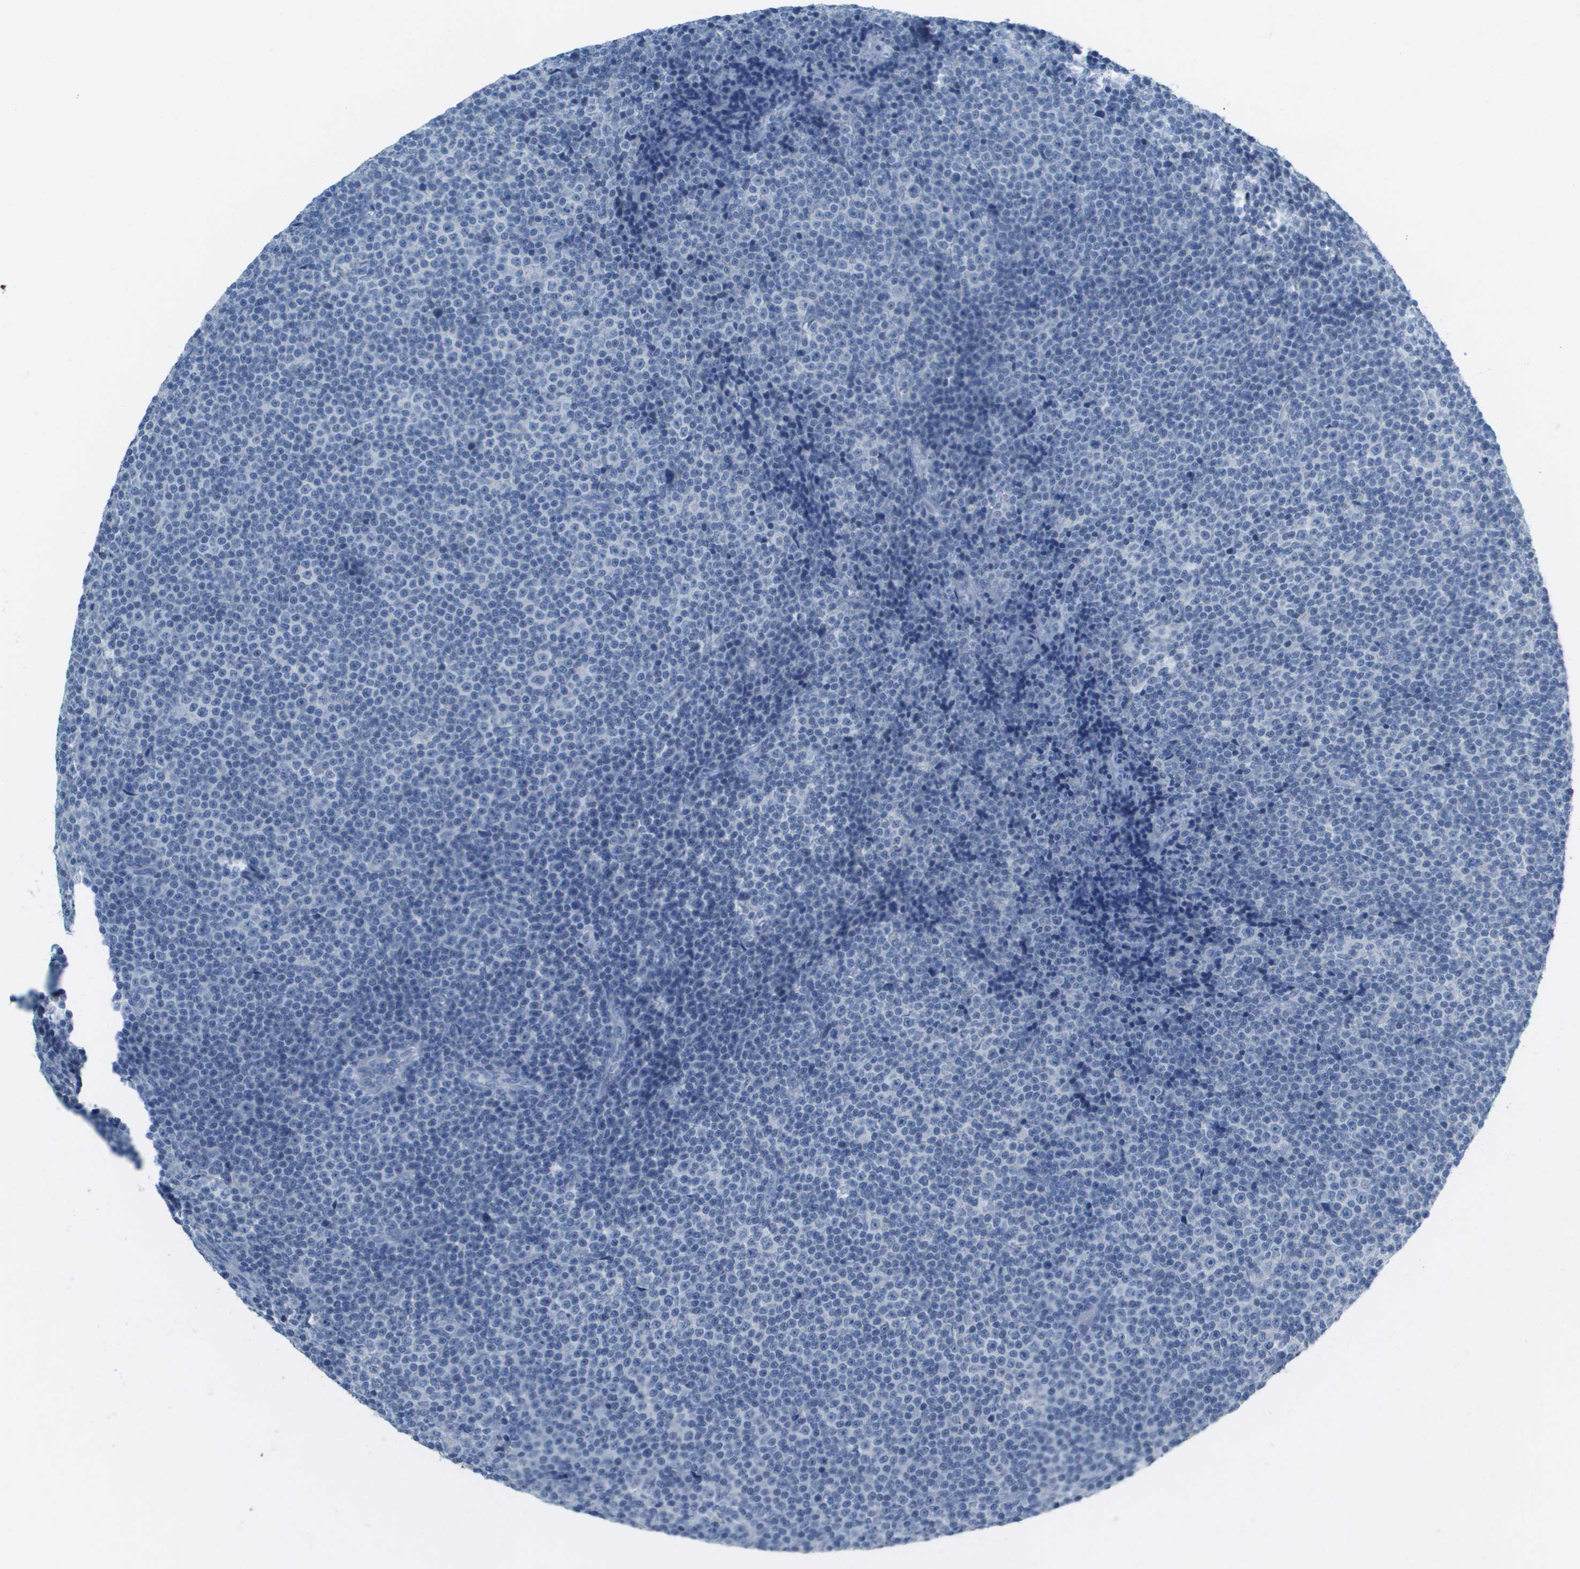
{"staining": {"intensity": "negative", "quantity": "none", "location": "none"}, "tissue": "lymphoma", "cell_type": "Tumor cells", "image_type": "cancer", "snomed": [{"axis": "morphology", "description": "Malignant lymphoma, non-Hodgkin's type, Low grade"}, {"axis": "topography", "description": "Lymph node"}], "caption": "The IHC histopathology image has no significant positivity in tumor cells of malignant lymphoma, non-Hodgkin's type (low-grade) tissue. Brightfield microscopy of immunohistochemistry stained with DAB (brown) and hematoxylin (blue), captured at high magnification.", "gene": "PTGDR2", "patient": {"sex": "female", "age": 67}}